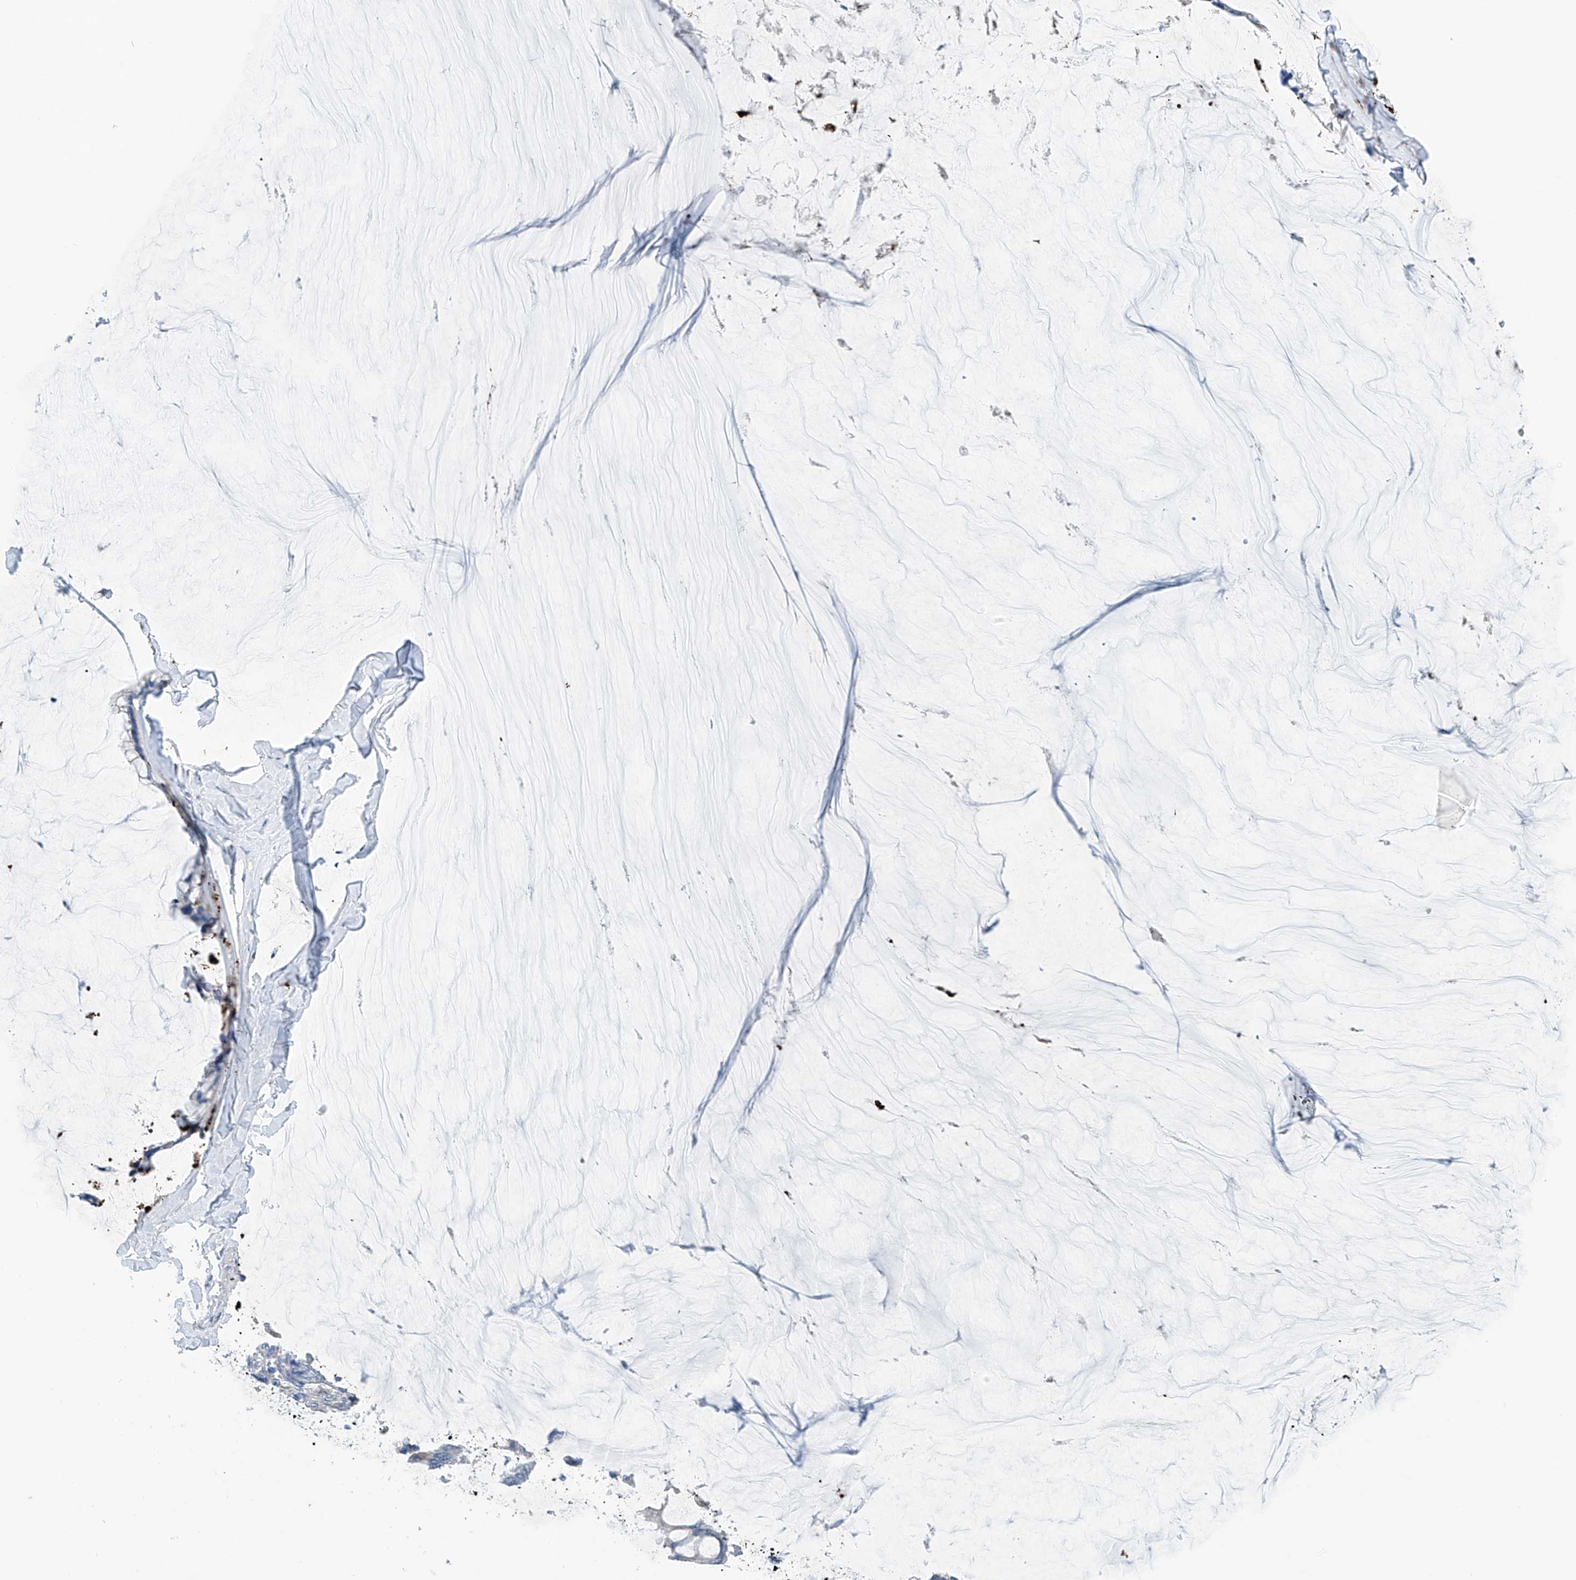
{"staining": {"intensity": "negative", "quantity": "none", "location": "none"}, "tissue": "ovarian cancer", "cell_type": "Tumor cells", "image_type": "cancer", "snomed": [{"axis": "morphology", "description": "Cystadenocarcinoma, mucinous, NOS"}, {"axis": "topography", "description": "Ovary"}], "caption": "An immunohistochemistry photomicrograph of ovarian cancer is shown. There is no staining in tumor cells of ovarian cancer. The staining was performed using DAB (3,3'-diaminobenzidine) to visualize the protein expression in brown, while the nuclei were stained in blue with hematoxylin (Magnification: 20x).", "gene": "CEP85L", "patient": {"sex": "female", "age": 39}}